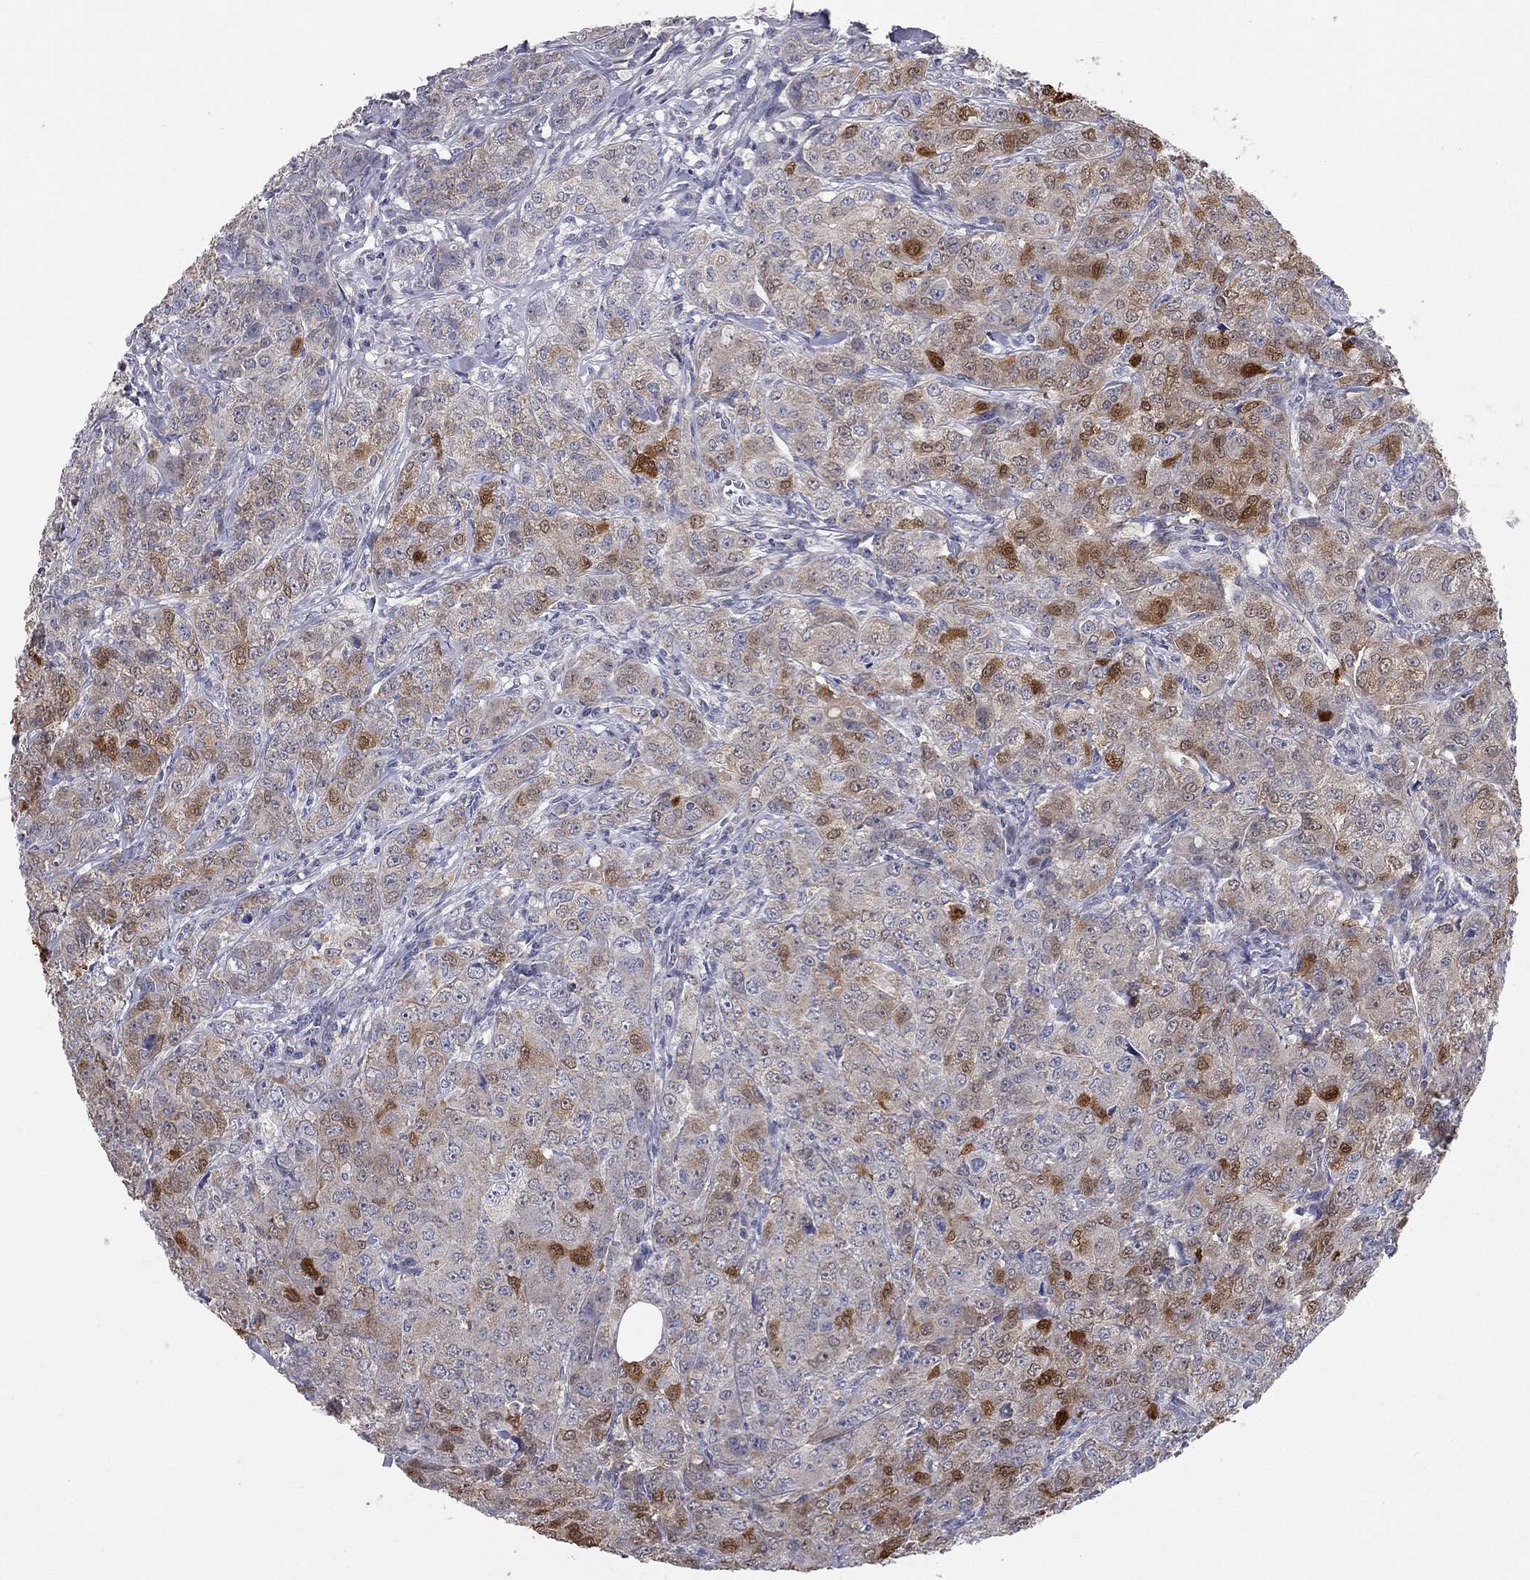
{"staining": {"intensity": "strong", "quantity": "<25%", "location": "cytoplasmic/membranous"}, "tissue": "breast cancer", "cell_type": "Tumor cells", "image_type": "cancer", "snomed": [{"axis": "morphology", "description": "Duct carcinoma"}, {"axis": "topography", "description": "Breast"}], "caption": "Protein staining demonstrates strong cytoplasmic/membranous expression in about <25% of tumor cells in breast cancer.", "gene": "CFAP161", "patient": {"sex": "female", "age": 43}}